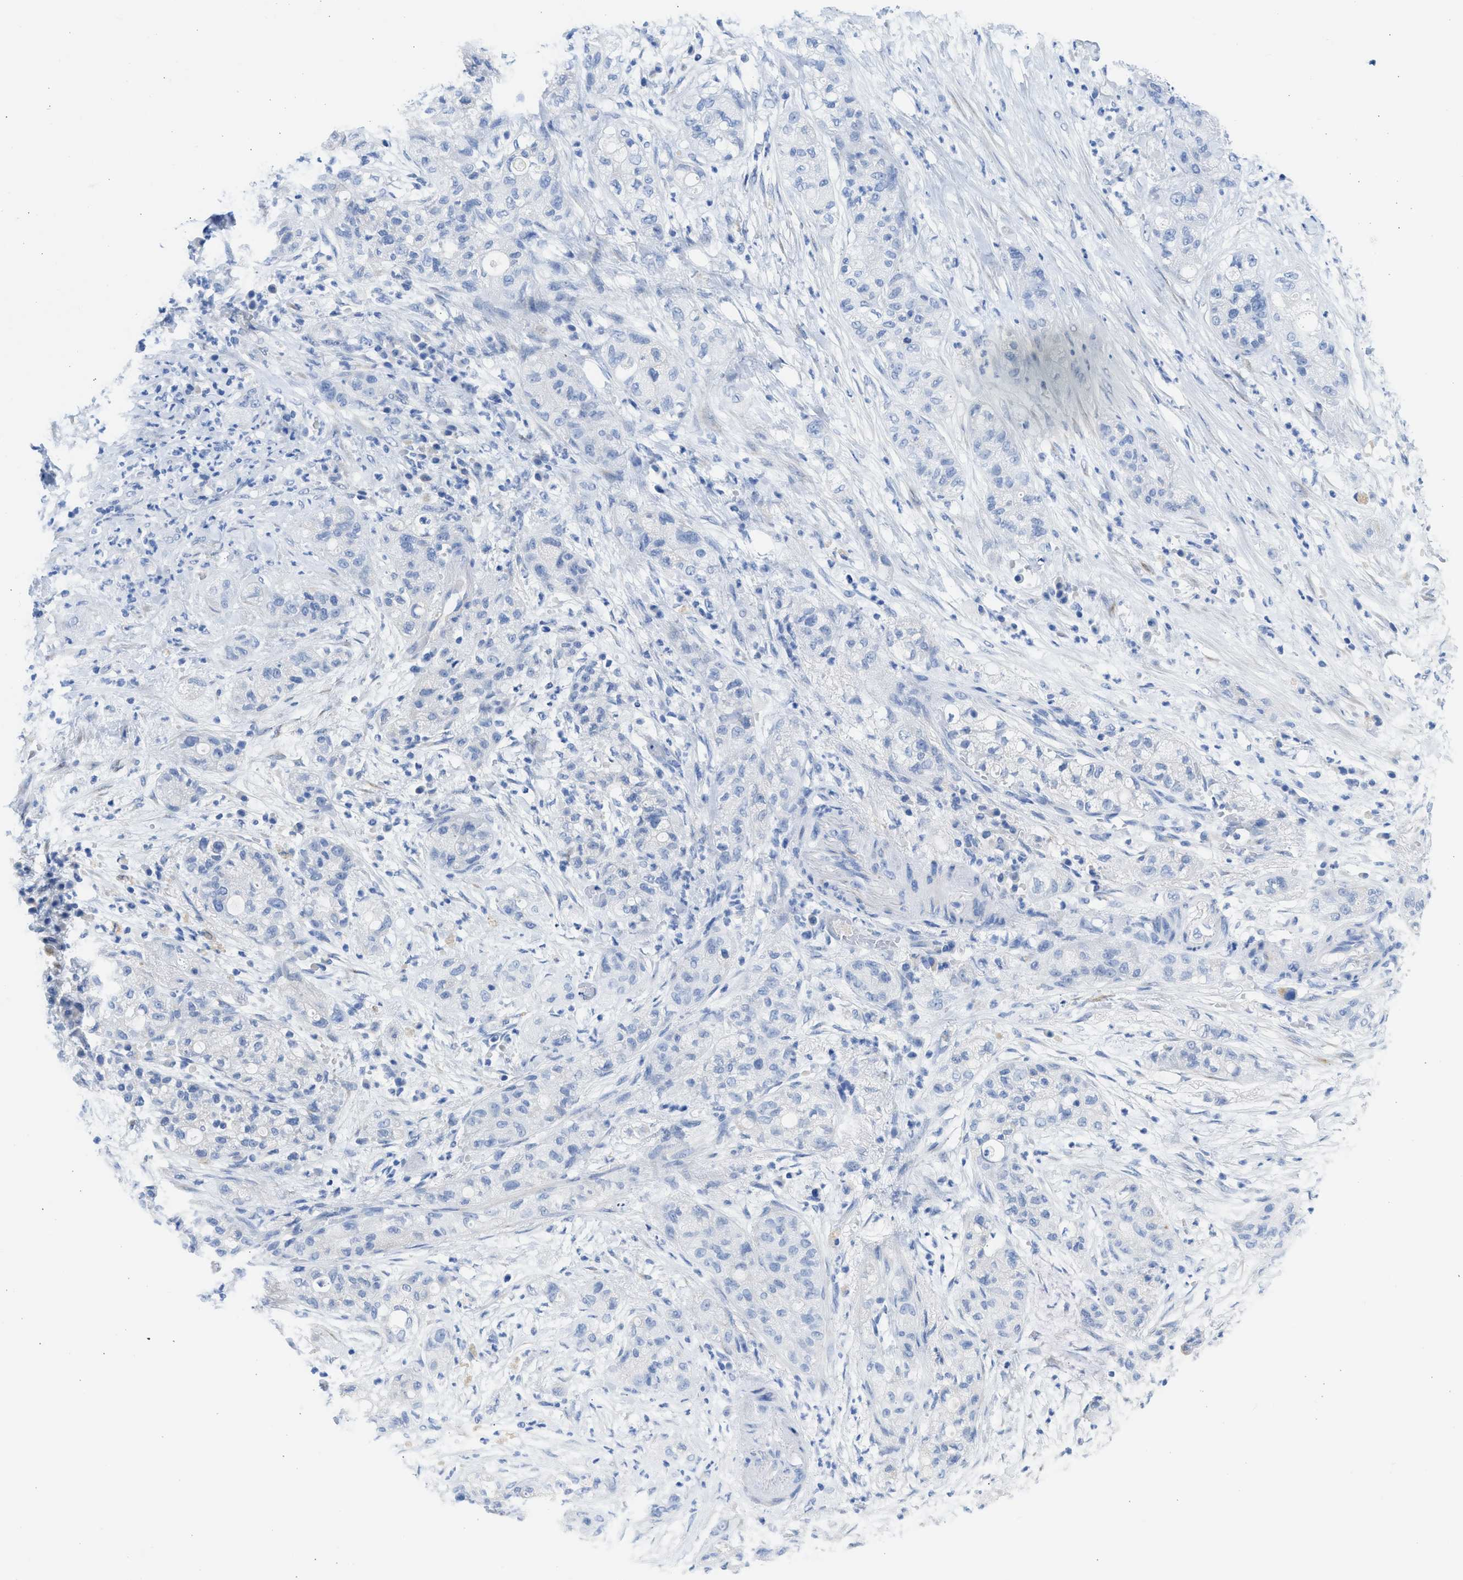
{"staining": {"intensity": "negative", "quantity": "none", "location": "none"}, "tissue": "pancreatic cancer", "cell_type": "Tumor cells", "image_type": "cancer", "snomed": [{"axis": "morphology", "description": "Adenocarcinoma, NOS"}, {"axis": "topography", "description": "Pancreas"}], "caption": "Immunohistochemistry micrograph of adenocarcinoma (pancreatic) stained for a protein (brown), which exhibits no positivity in tumor cells. Nuclei are stained in blue.", "gene": "SPATA3", "patient": {"sex": "female", "age": 78}}